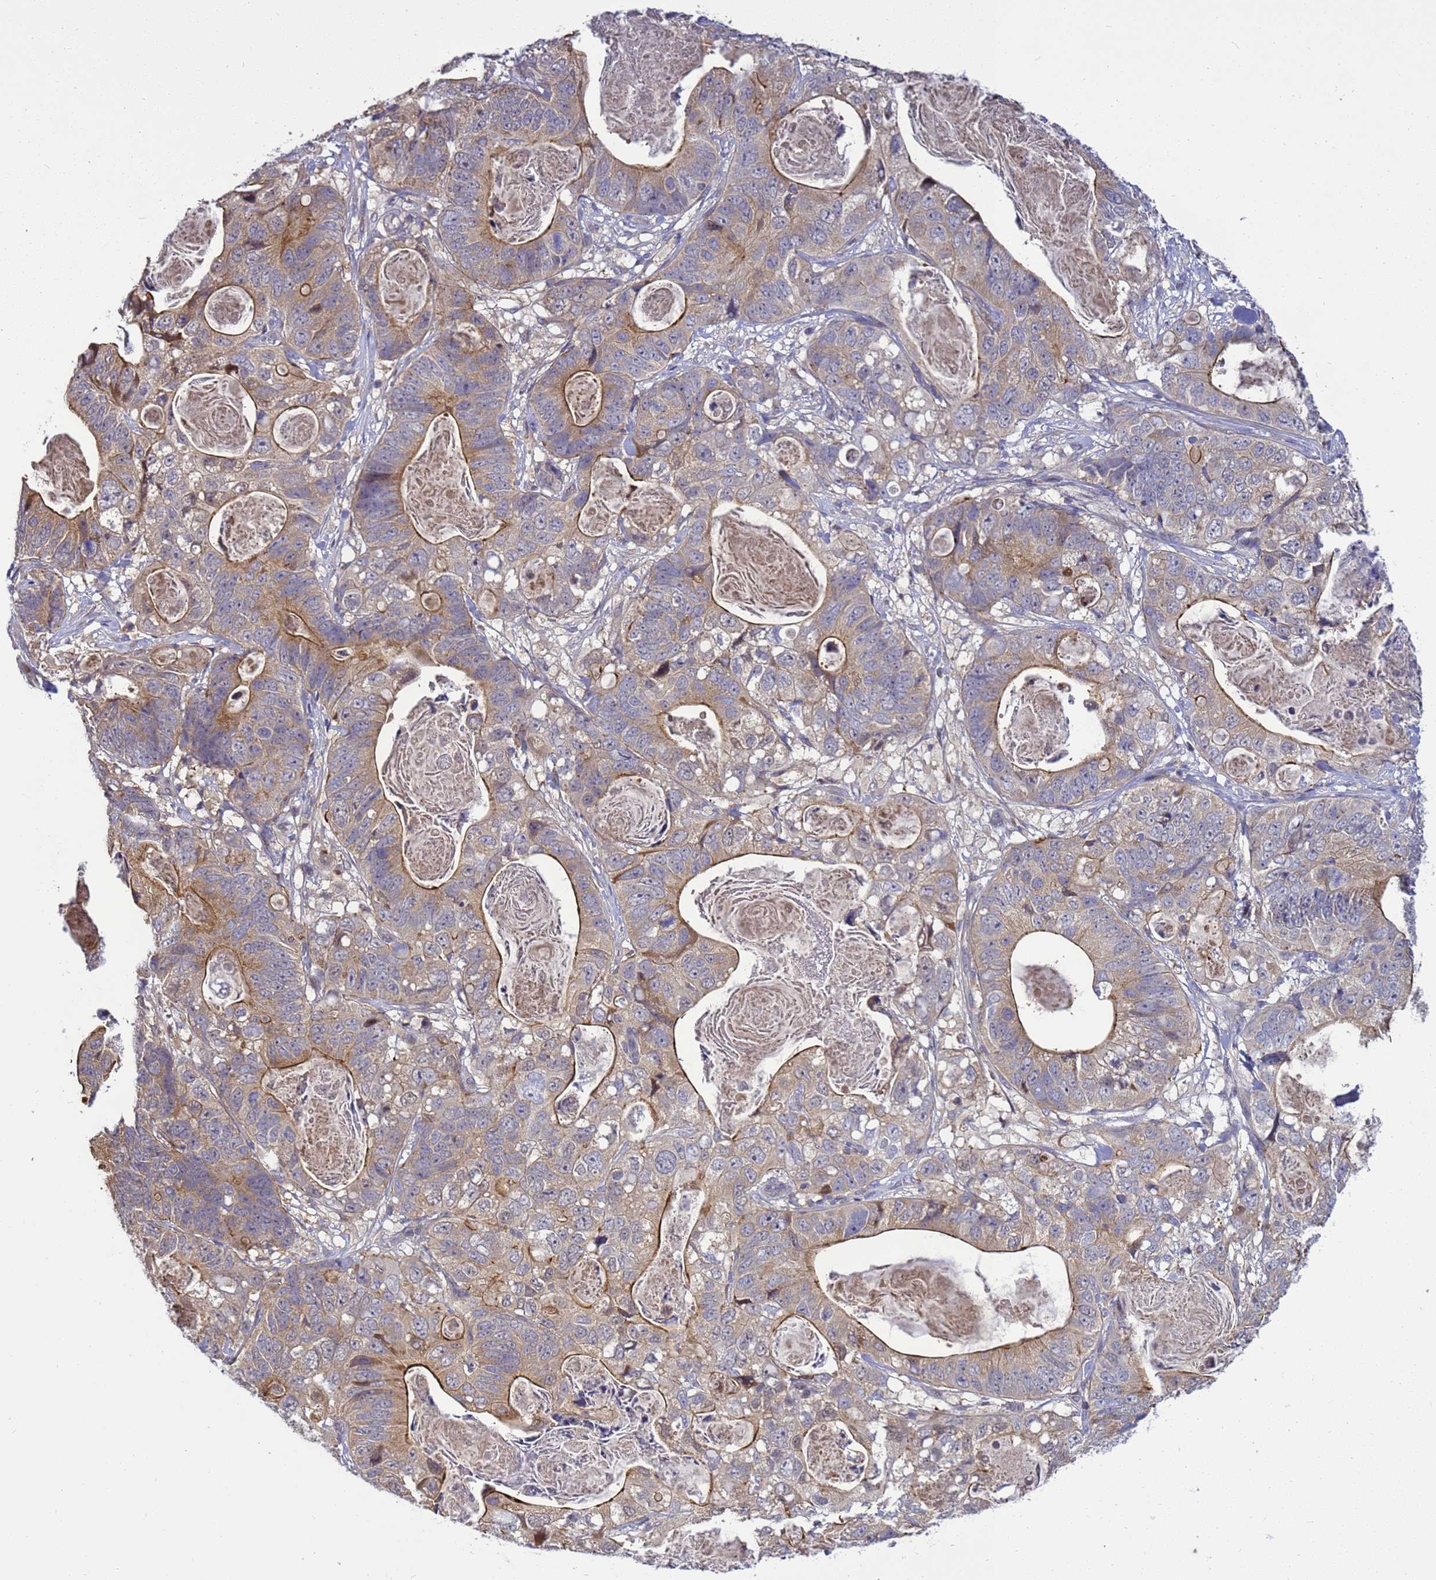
{"staining": {"intensity": "moderate", "quantity": ">75%", "location": "cytoplasmic/membranous"}, "tissue": "stomach cancer", "cell_type": "Tumor cells", "image_type": "cancer", "snomed": [{"axis": "morphology", "description": "Normal tissue, NOS"}, {"axis": "morphology", "description": "Adenocarcinoma, NOS"}, {"axis": "topography", "description": "Stomach"}], "caption": "Protein staining by immunohistochemistry (IHC) demonstrates moderate cytoplasmic/membranous positivity in about >75% of tumor cells in adenocarcinoma (stomach).", "gene": "TMEM74B", "patient": {"sex": "female", "age": 89}}